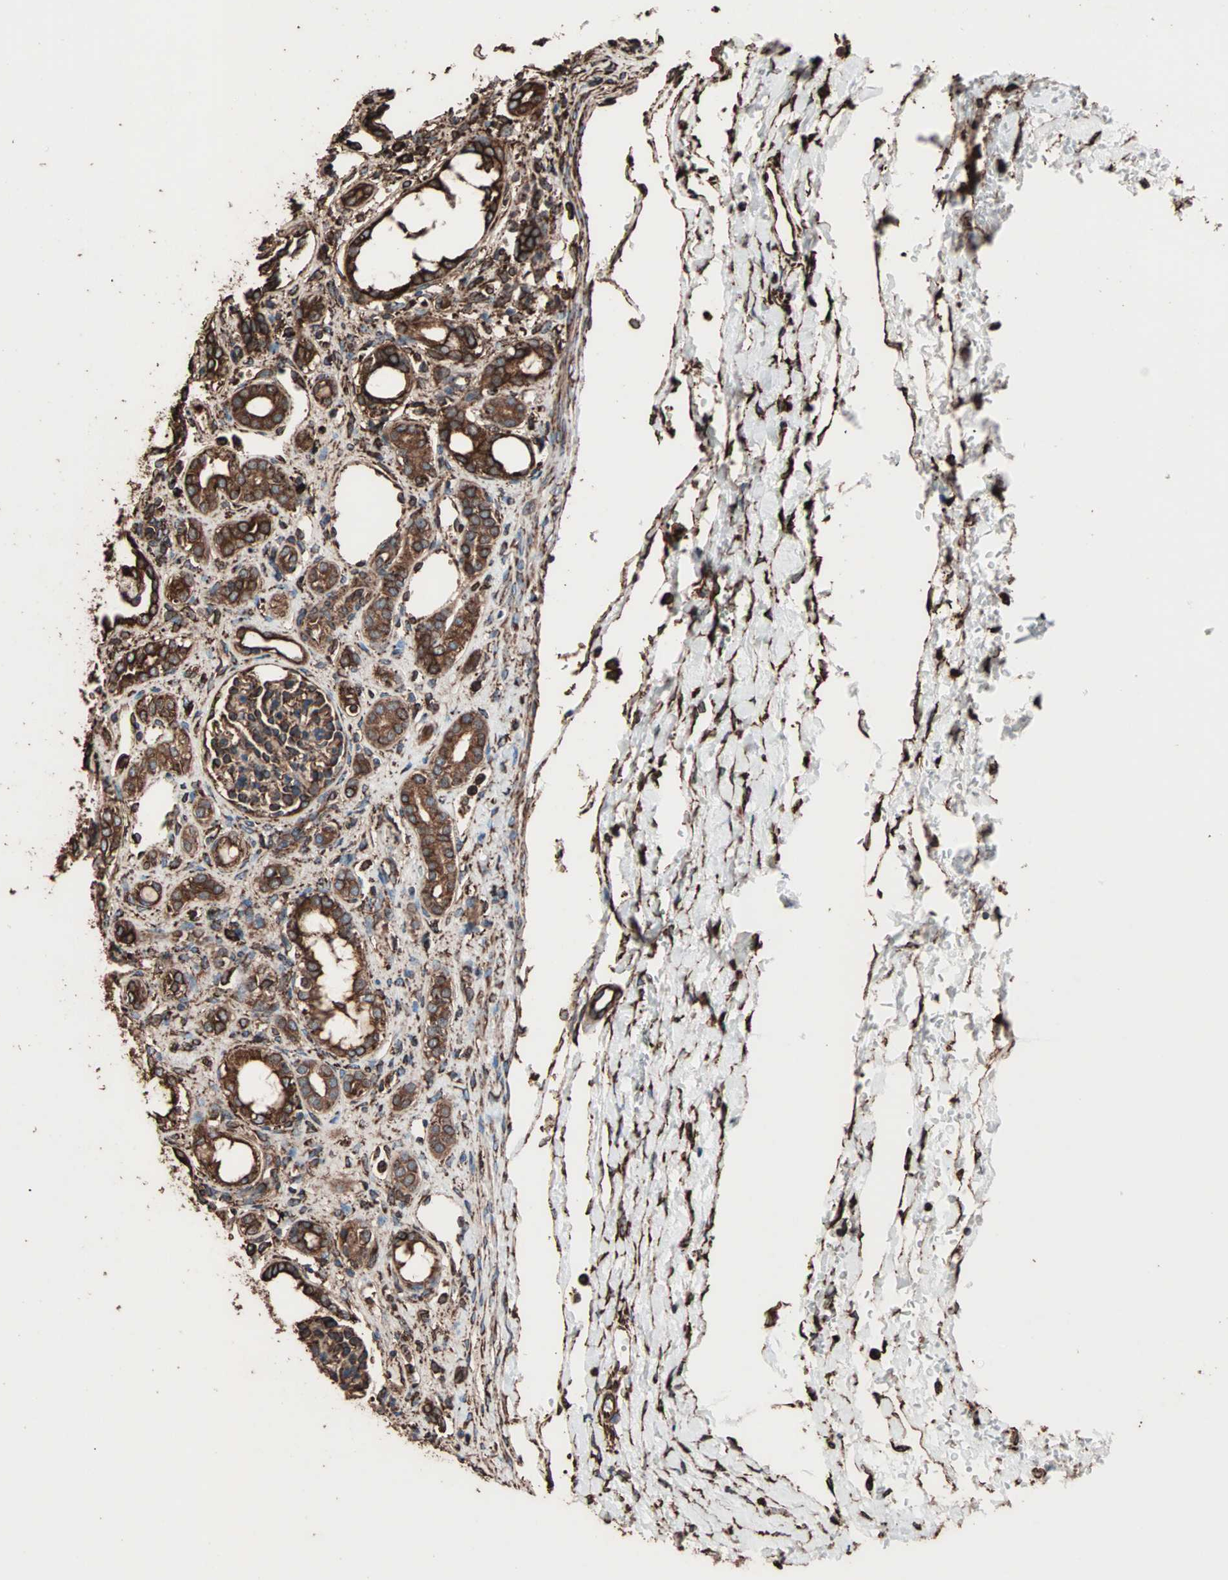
{"staining": {"intensity": "strong", "quantity": "25%-75%", "location": "cytoplasmic/membranous"}, "tissue": "kidney", "cell_type": "Cells in glomeruli", "image_type": "normal", "snomed": [{"axis": "morphology", "description": "Normal tissue, NOS"}, {"axis": "topography", "description": "Kidney"}], "caption": "Normal kidney demonstrates strong cytoplasmic/membranous expression in about 25%-75% of cells in glomeruli Immunohistochemistry (ihc) stains the protein of interest in brown and the nuclei are stained blue..", "gene": "HSP90B1", "patient": {"sex": "male", "age": 7}}